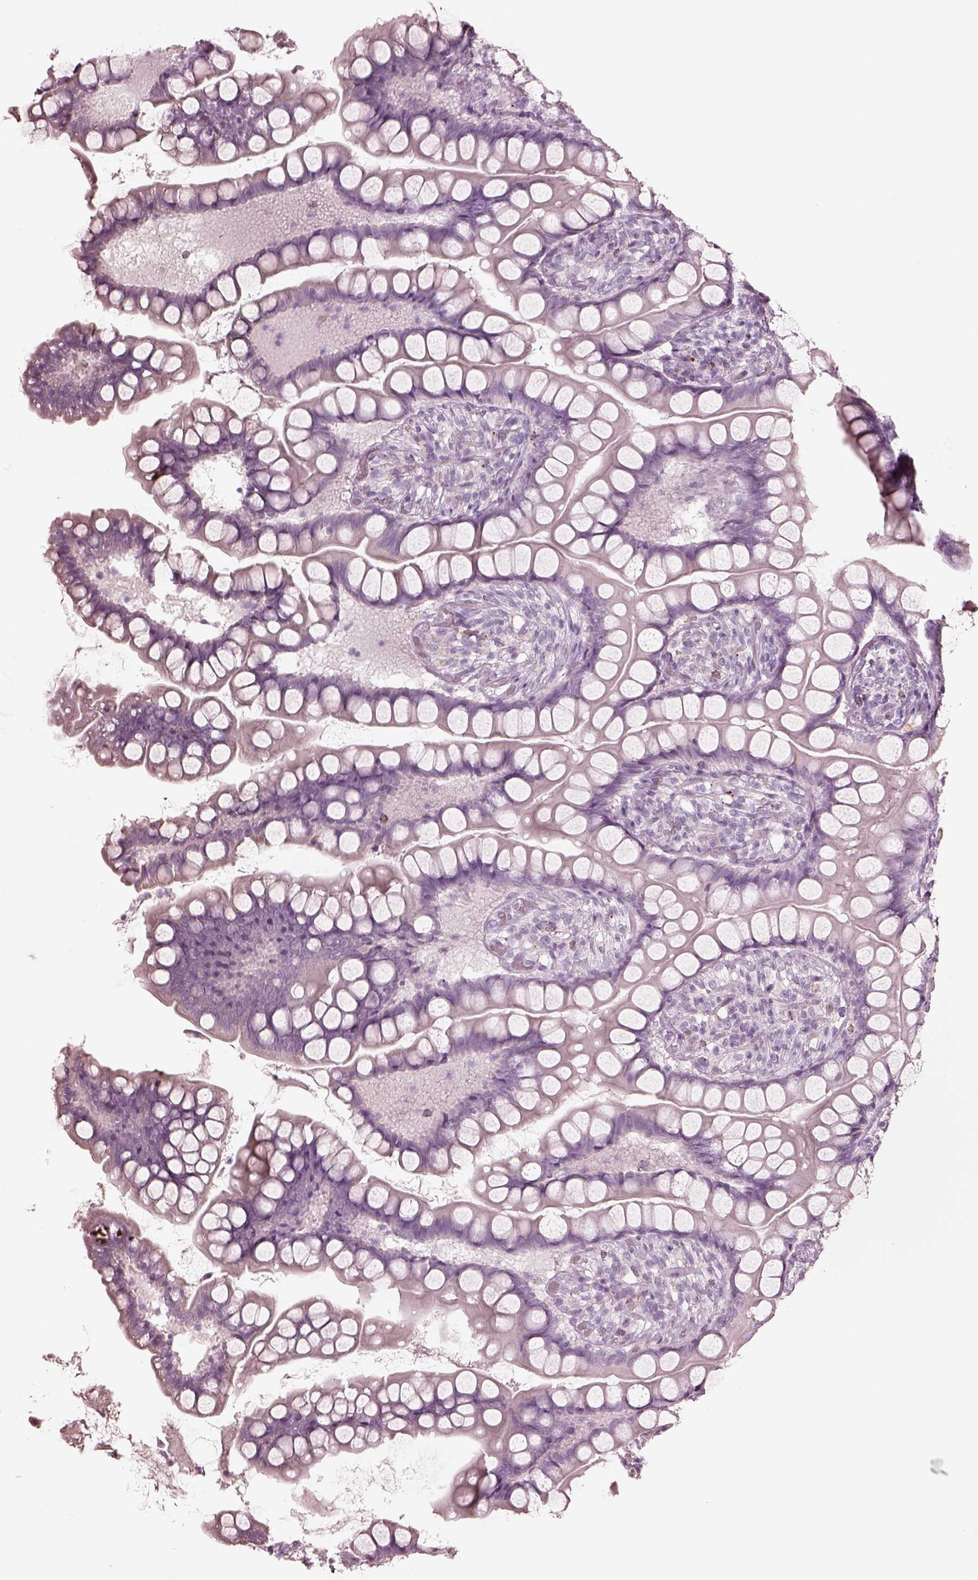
{"staining": {"intensity": "negative", "quantity": "none", "location": "none"}, "tissue": "small intestine", "cell_type": "Glandular cells", "image_type": "normal", "snomed": [{"axis": "morphology", "description": "Normal tissue, NOS"}, {"axis": "topography", "description": "Small intestine"}], "caption": "Histopathology image shows no significant protein staining in glandular cells of unremarkable small intestine.", "gene": "RSPH9", "patient": {"sex": "male", "age": 70}}